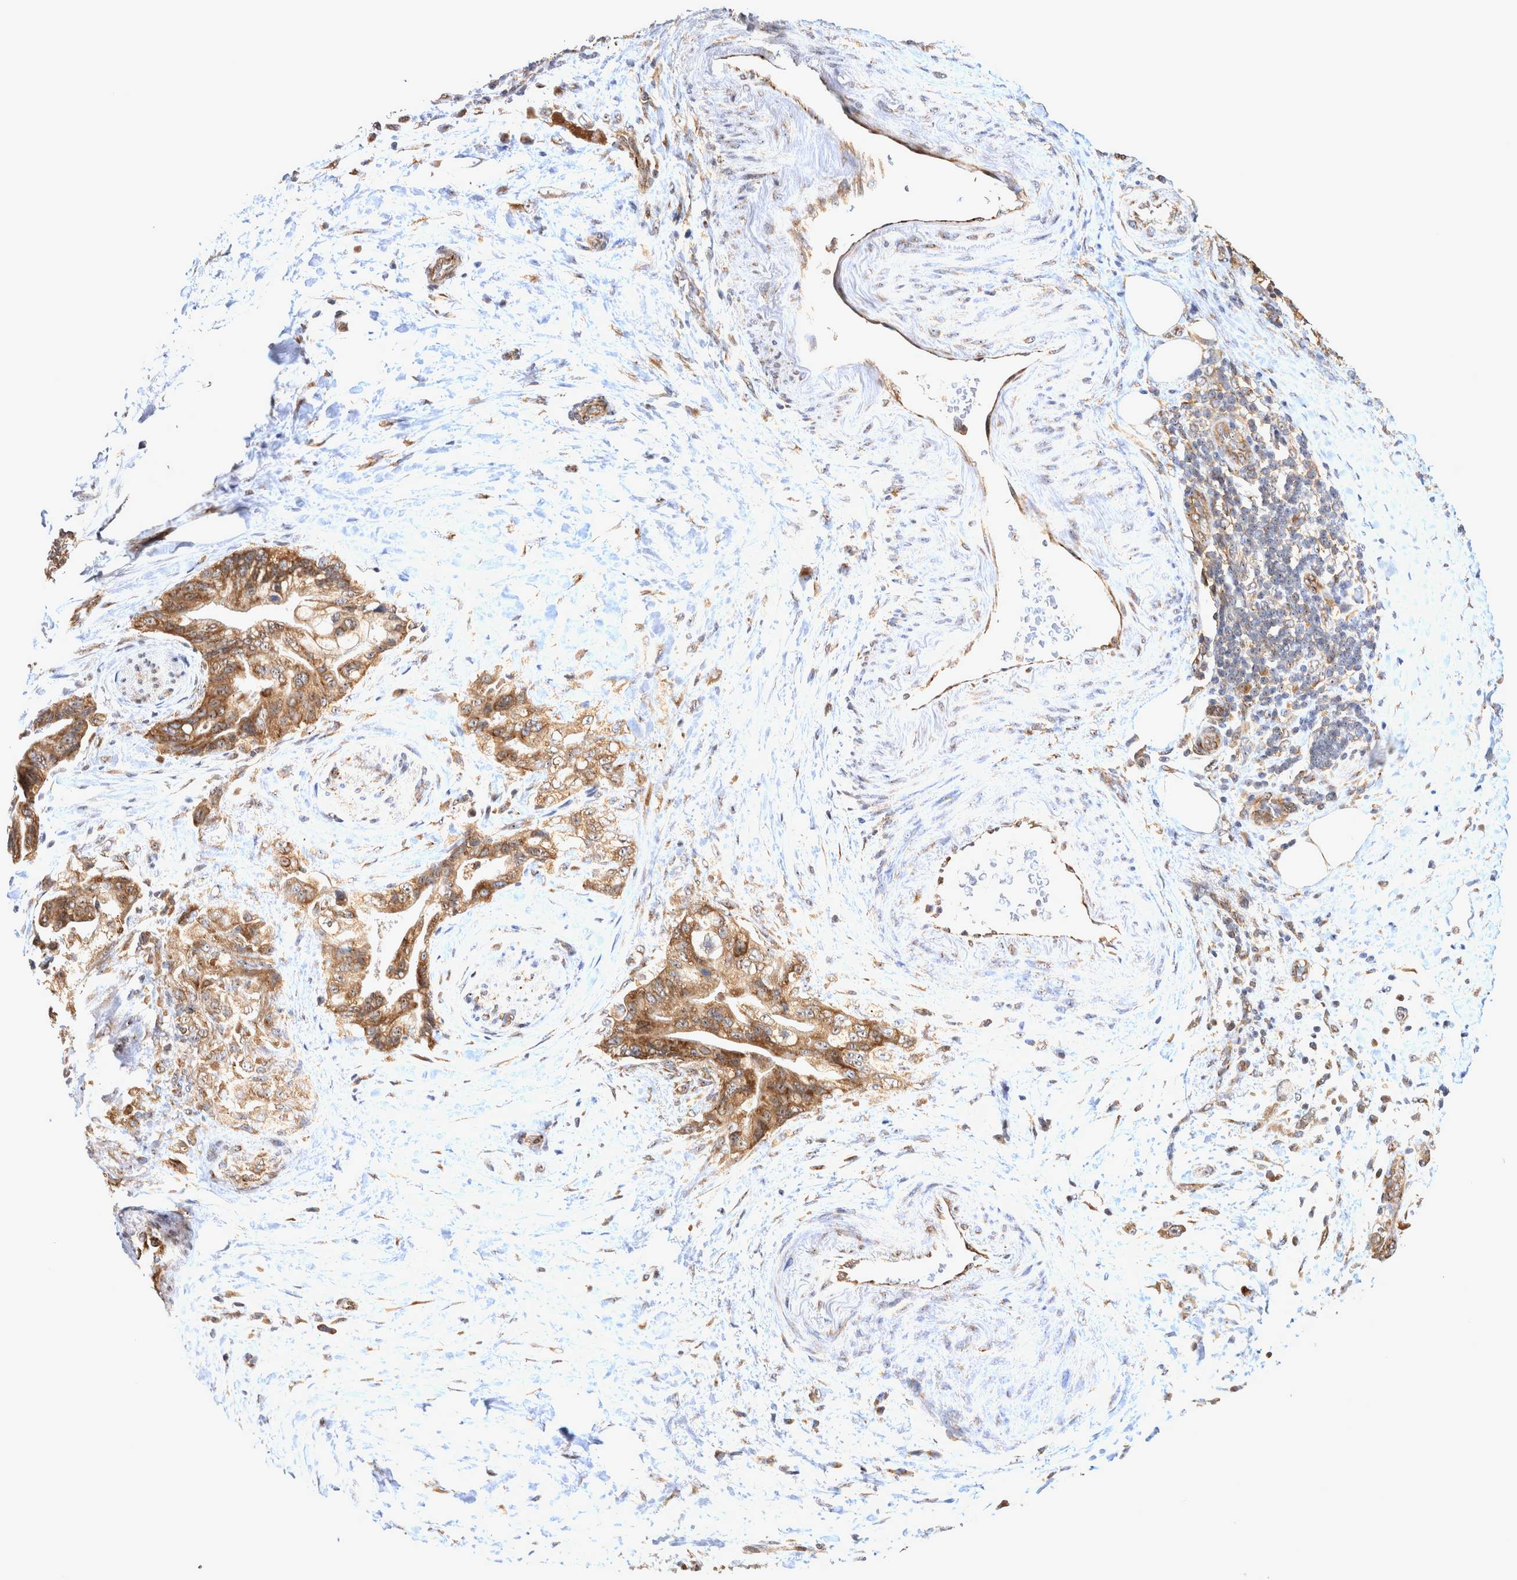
{"staining": {"intensity": "moderate", "quantity": ">75%", "location": "cytoplasmic/membranous"}, "tissue": "pancreatic cancer", "cell_type": "Tumor cells", "image_type": "cancer", "snomed": [{"axis": "morphology", "description": "Adenocarcinoma, NOS"}, {"axis": "topography", "description": "Pancreas"}], "caption": "Human pancreatic cancer stained with a brown dye exhibits moderate cytoplasmic/membranous positive positivity in about >75% of tumor cells.", "gene": "ATXN2", "patient": {"sex": "male", "age": 59}}